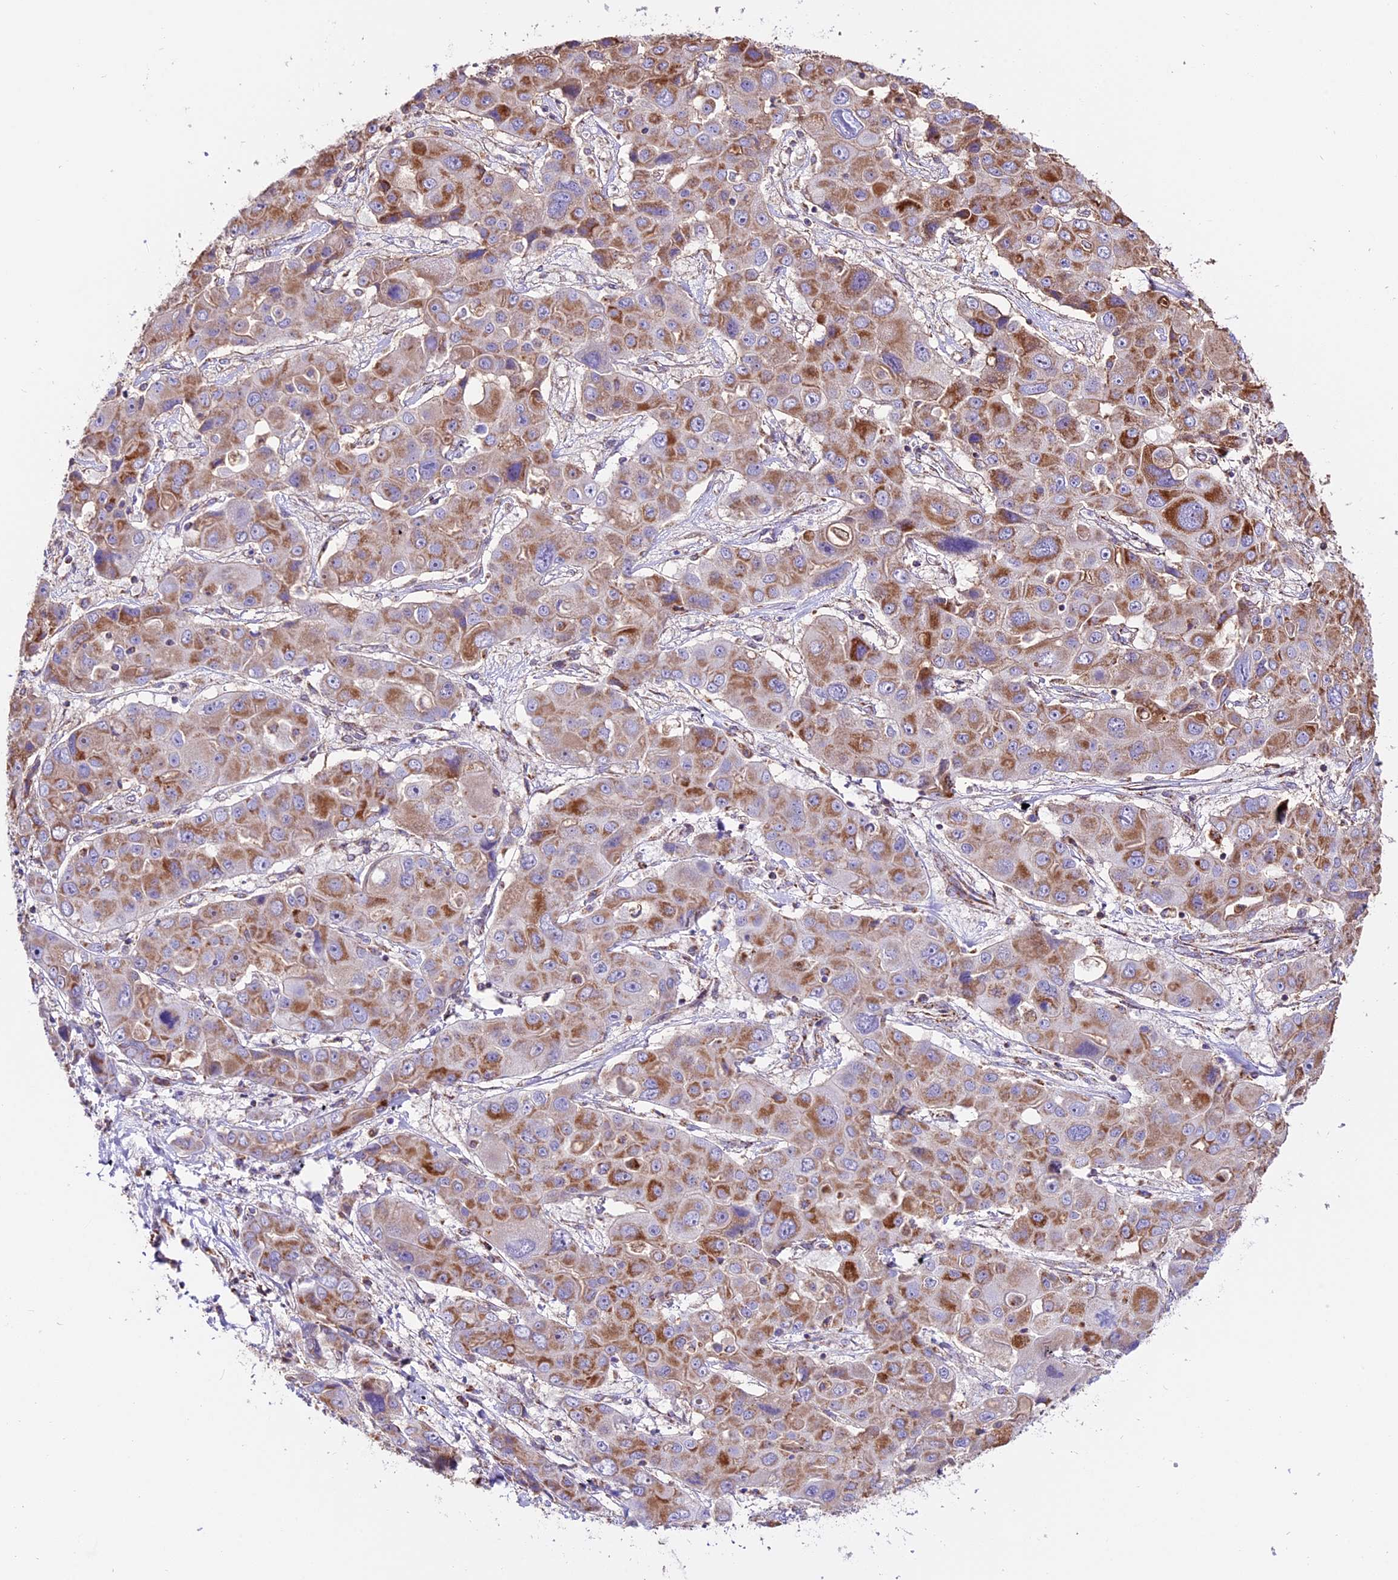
{"staining": {"intensity": "moderate", "quantity": ">75%", "location": "cytoplasmic/membranous"}, "tissue": "liver cancer", "cell_type": "Tumor cells", "image_type": "cancer", "snomed": [{"axis": "morphology", "description": "Cholangiocarcinoma"}, {"axis": "topography", "description": "Liver"}], "caption": "Cholangiocarcinoma (liver) was stained to show a protein in brown. There is medium levels of moderate cytoplasmic/membranous staining in approximately >75% of tumor cells.", "gene": "NDUFA8", "patient": {"sex": "male", "age": 67}}